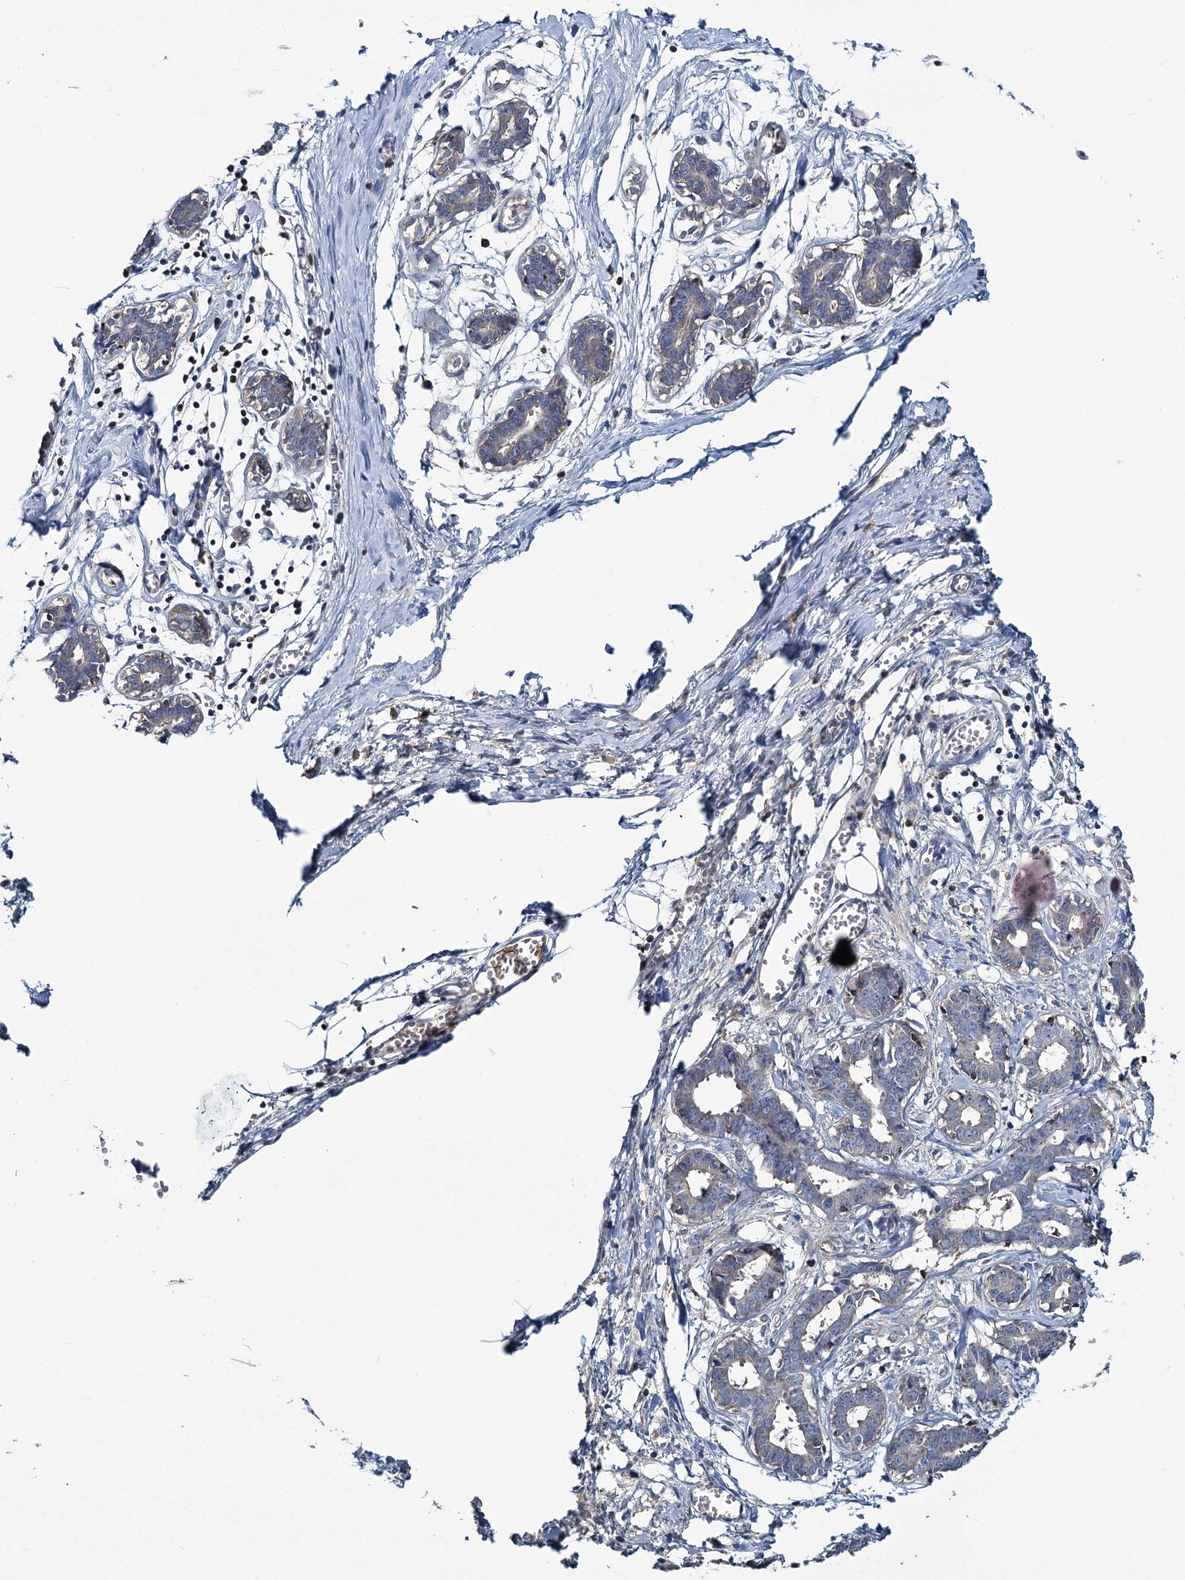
{"staining": {"intensity": "negative", "quantity": "none", "location": "none"}, "tissue": "breast", "cell_type": "Adipocytes", "image_type": "normal", "snomed": [{"axis": "morphology", "description": "Normal tissue, NOS"}, {"axis": "topography", "description": "Breast"}], "caption": "This photomicrograph is of benign breast stained with immunohistochemistry to label a protein in brown with the nuclei are counter-stained blue. There is no staining in adipocytes. Brightfield microscopy of IHC stained with DAB (brown) and hematoxylin (blue), captured at high magnification.", "gene": "FGFR2", "patient": {"sex": "female", "age": 27}}